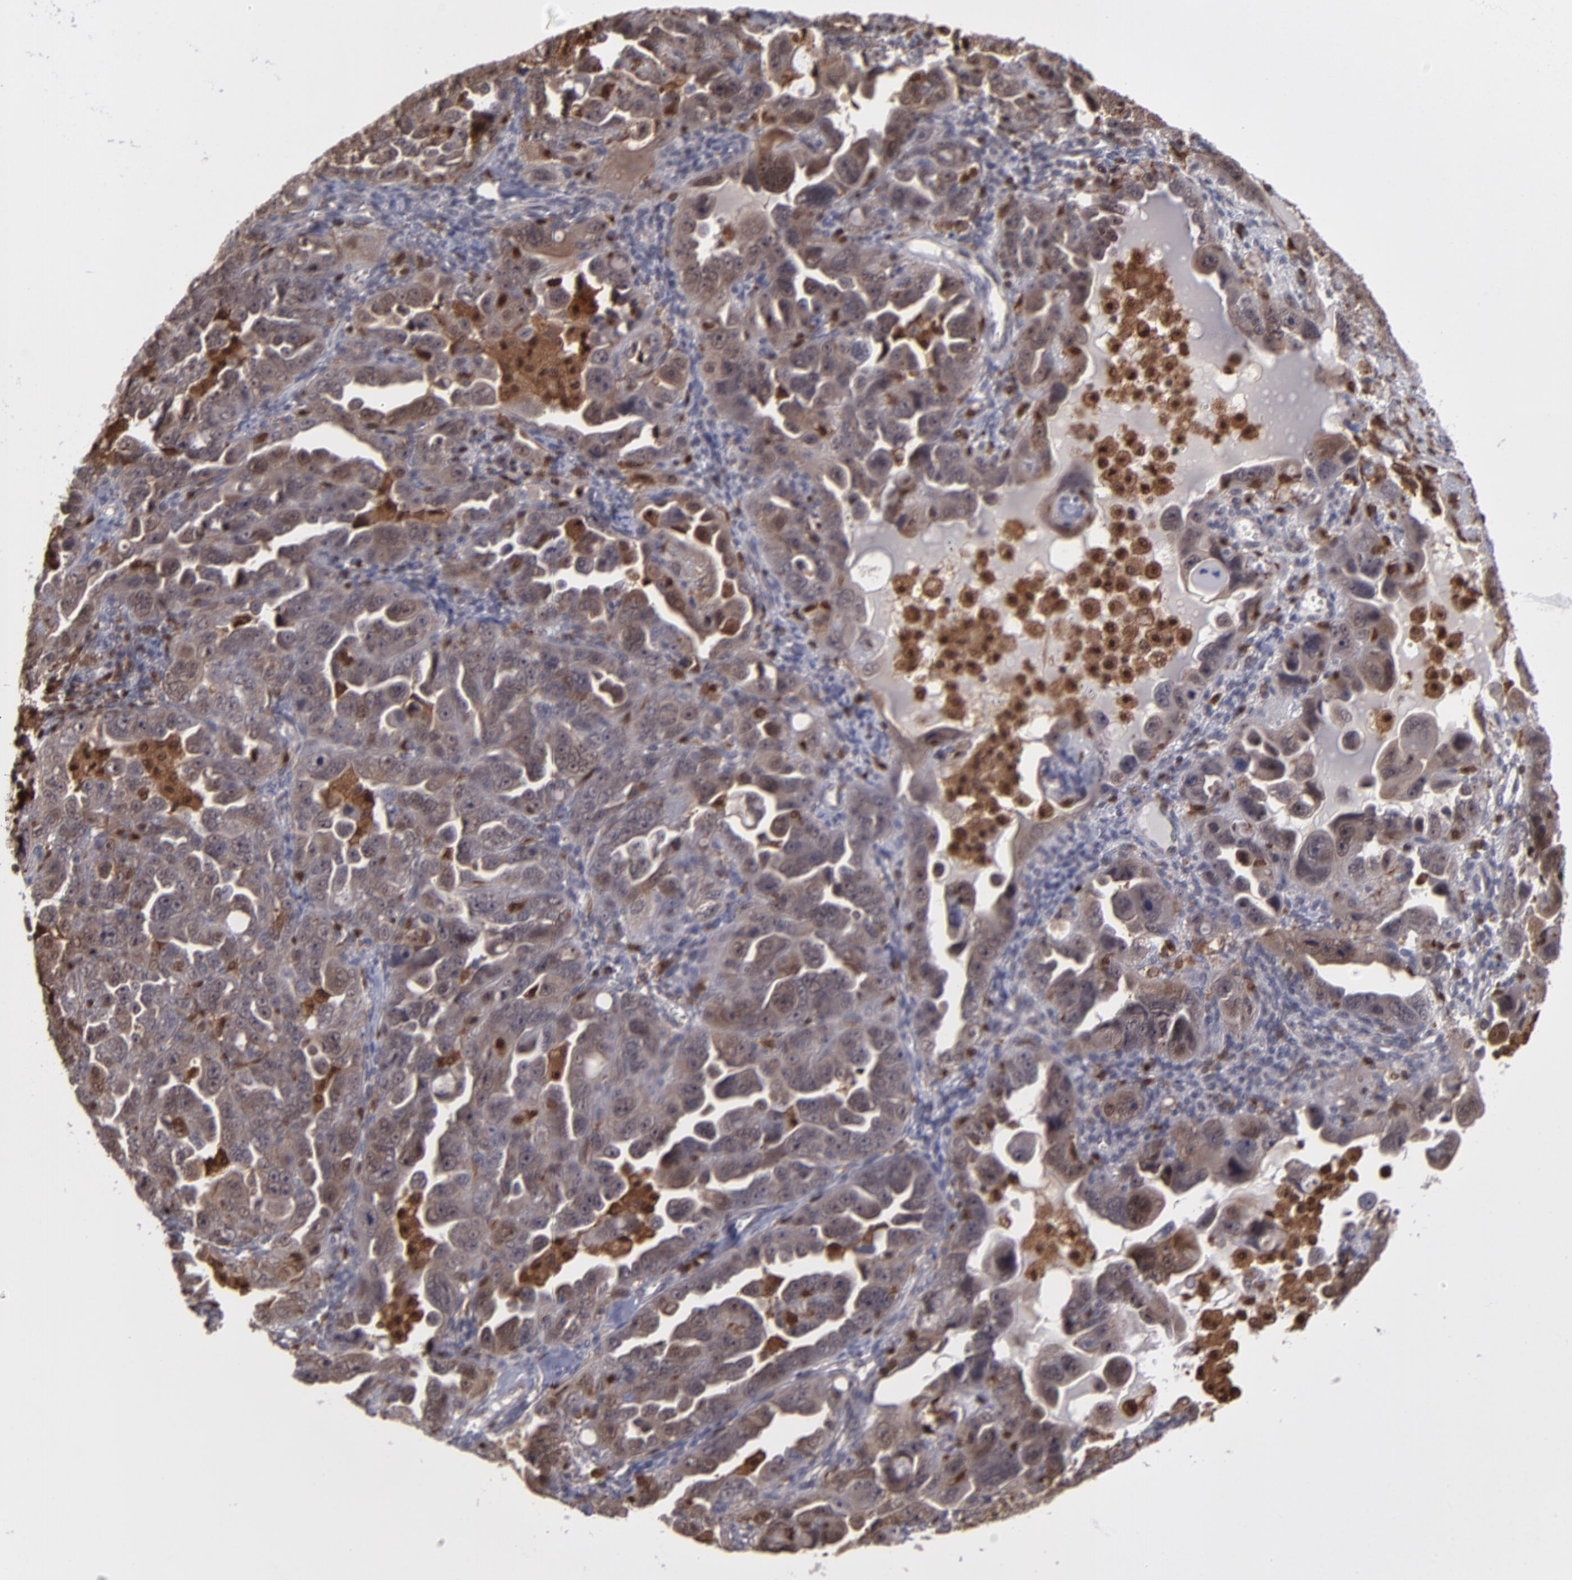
{"staining": {"intensity": "weak", "quantity": ">75%", "location": "cytoplasmic/membranous,nuclear"}, "tissue": "ovarian cancer", "cell_type": "Tumor cells", "image_type": "cancer", "snomed": [{"axis": "morphology", "description": "Cystadenocarcinoma, serous, NOS"}, {"axis": "topography", "description": "Ovary"}], "caption": "Ovarian serous cystadenocarcinoma stained for a protein displays weak cytoplasmic/membranous and nuclear positivity in tumor cells. (Brightfield microscopy of DAB IHC at high magnification).", "gene": "GRB2", "patient": {"sex": "female", "age": 66}}